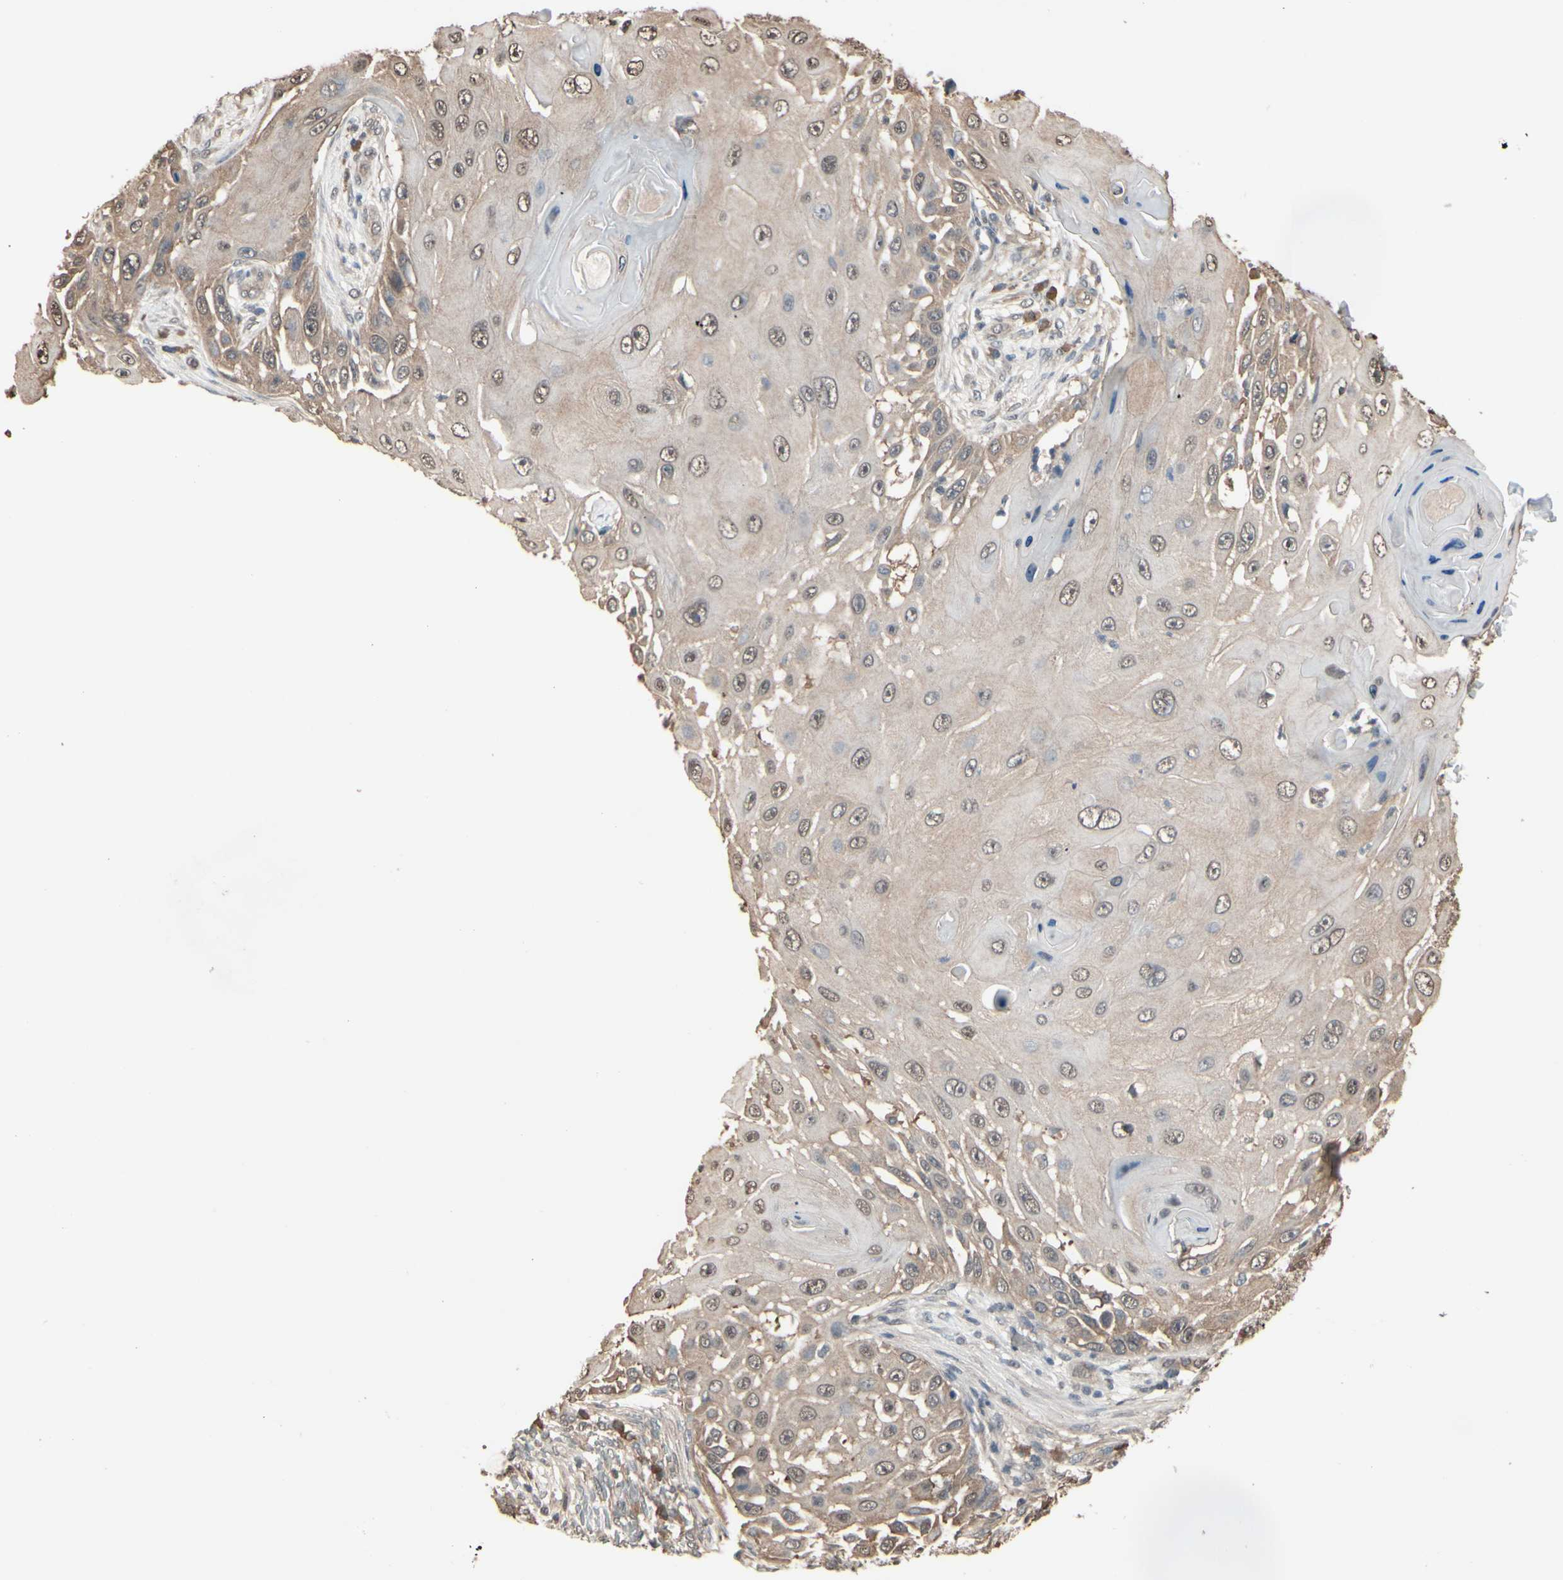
{"staining": {"intensity": "weak", "quantity": ">75%", "location": "cytoplasmic/membranous"}, "tissue": "skin cancer", "cell_type": "Tumor cells", "image_type": "cancer", "snomed": [{"axis": "morphology", "description": "Squamous cell carcinoma, NOS"}, {"axis": "topography", "description": "Skin"}], "caption": "Weak cytoplasmic/membranous positivity for a protein is present in approximately >75% of tumor cells of squamous cell carcinoma (skin) using immunohistochemistry (IHC).", "gene": "PNPLA7", "patient": {"sex": "female", "age": 44}}